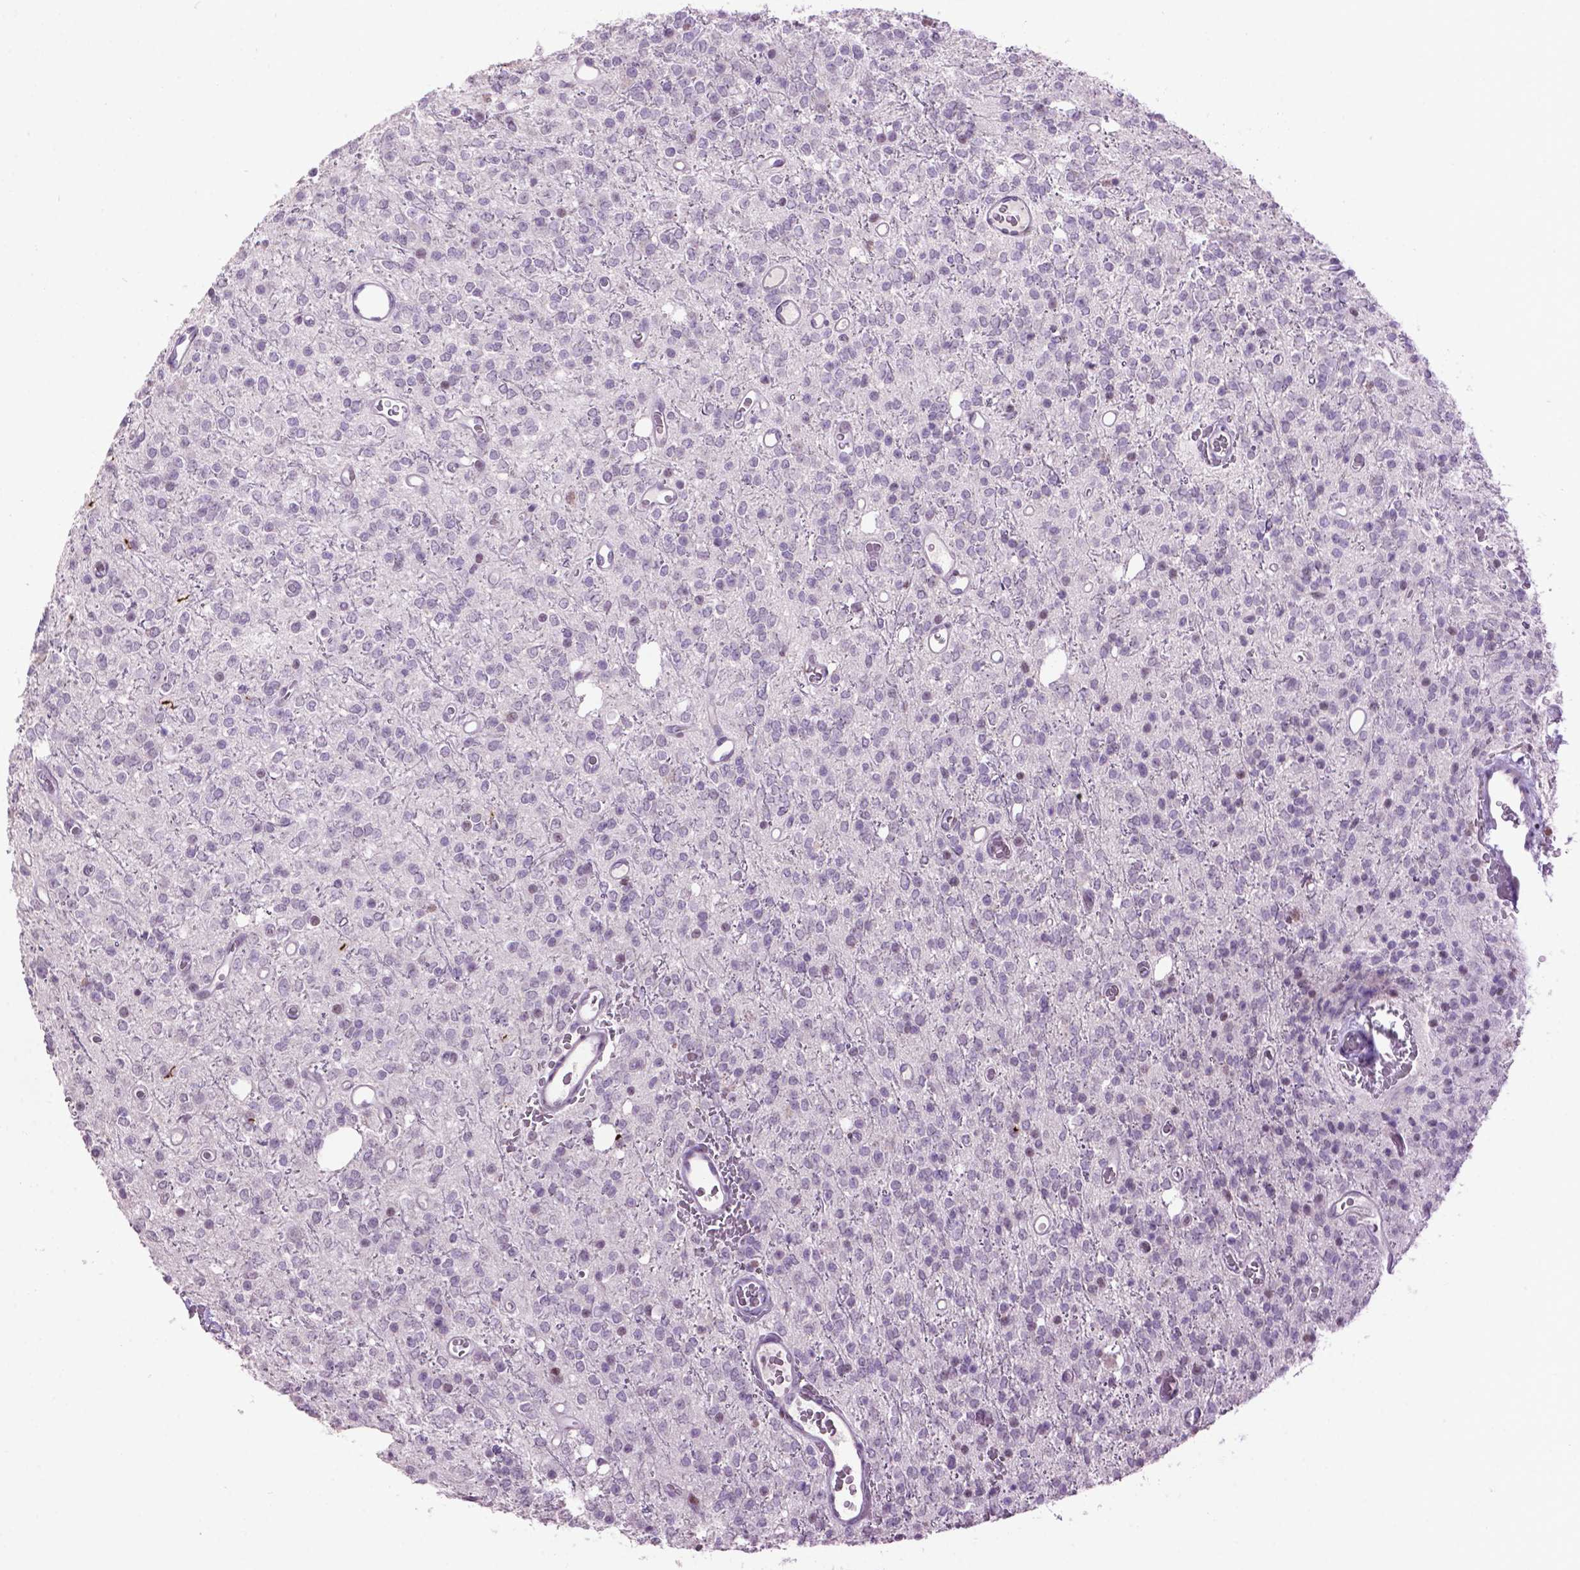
{"staining": {"intensity": "negative", "quantity": "none", "location": "none"}, "tissue": "glioma", "cell_type": "Tumor cells", "image_type": "cancer", "snomed": [{"axis": "morphology", "description": "Glioma, malignant, Low grade"}, {"axis": "topography", "description": "Brain"}], "caption": "Immunohistochemistry histopathology image of malignant glioma (low-grade) stained for a protein (brown), which shows no expression in tumor cells.", "gene": "TH", "patient": {"sex": "female", "age": 45}}